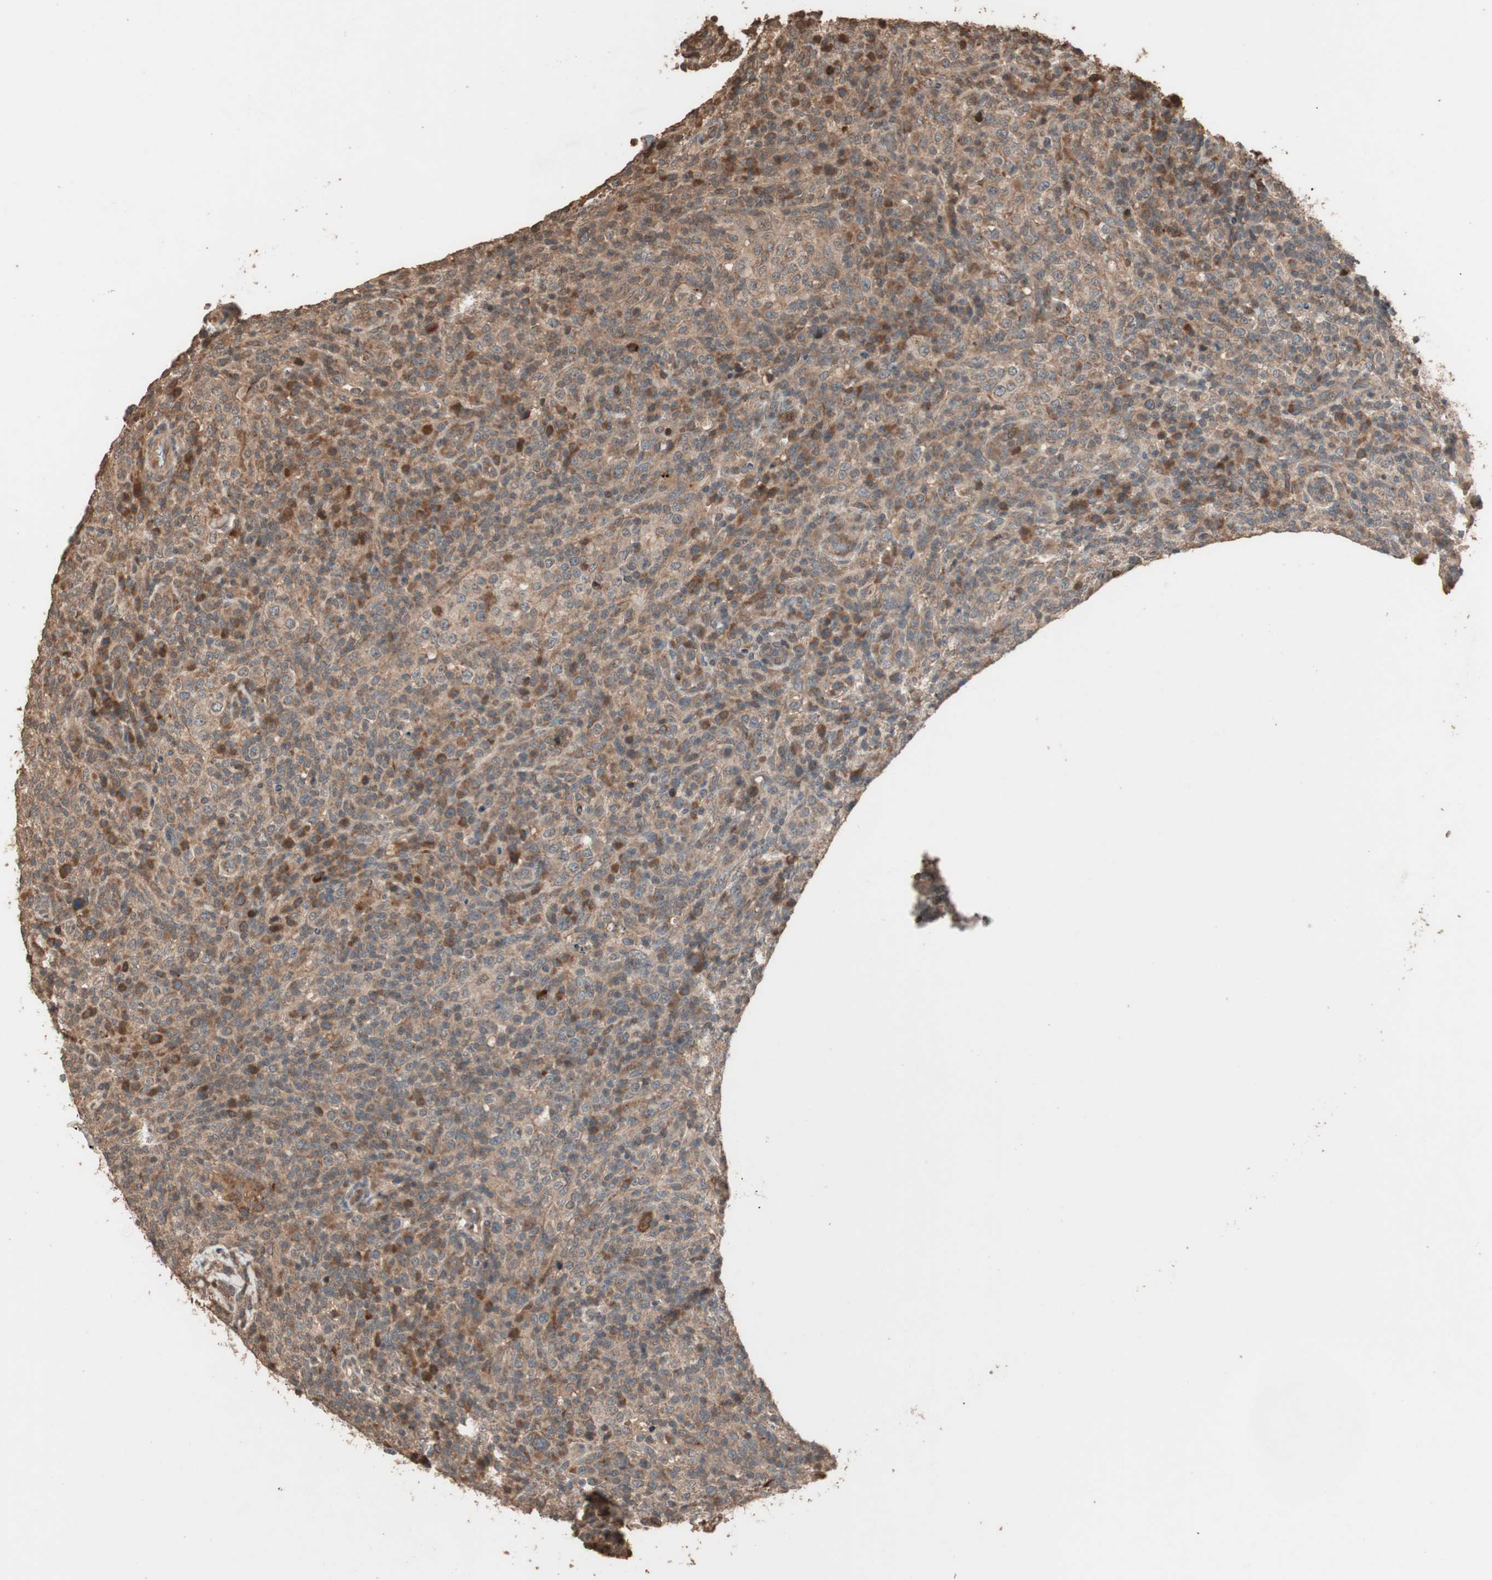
{"staining": {"intensity": "moderate", "quantity": ">75%", "location": "cytoplasmic/membranous"}, "tissue": "lymphoma", "cell_type": "Tumor cells", "image_type": "cancer", "snomed": [{"axis": "morphology", "description": "Malignant lymphoma, non-Hodgkin's type, High grade"}, {"axis": "topography", "description": "Lymph node"}], "caption": "Protein analysis of high-grade malignant lymphoma, non-Hodgkin's type tissue shows moderate cytoplasmic/membranous positivity in about >75% of tumor cells. The protein is stained brown, and the nuclei are stained in blue (DAB (3,3'-diaminobenzidine) IHC with brightfield microscopy, high magnification).", "gene": "USP20", "patient": {"sex": "female", "age": 76}}